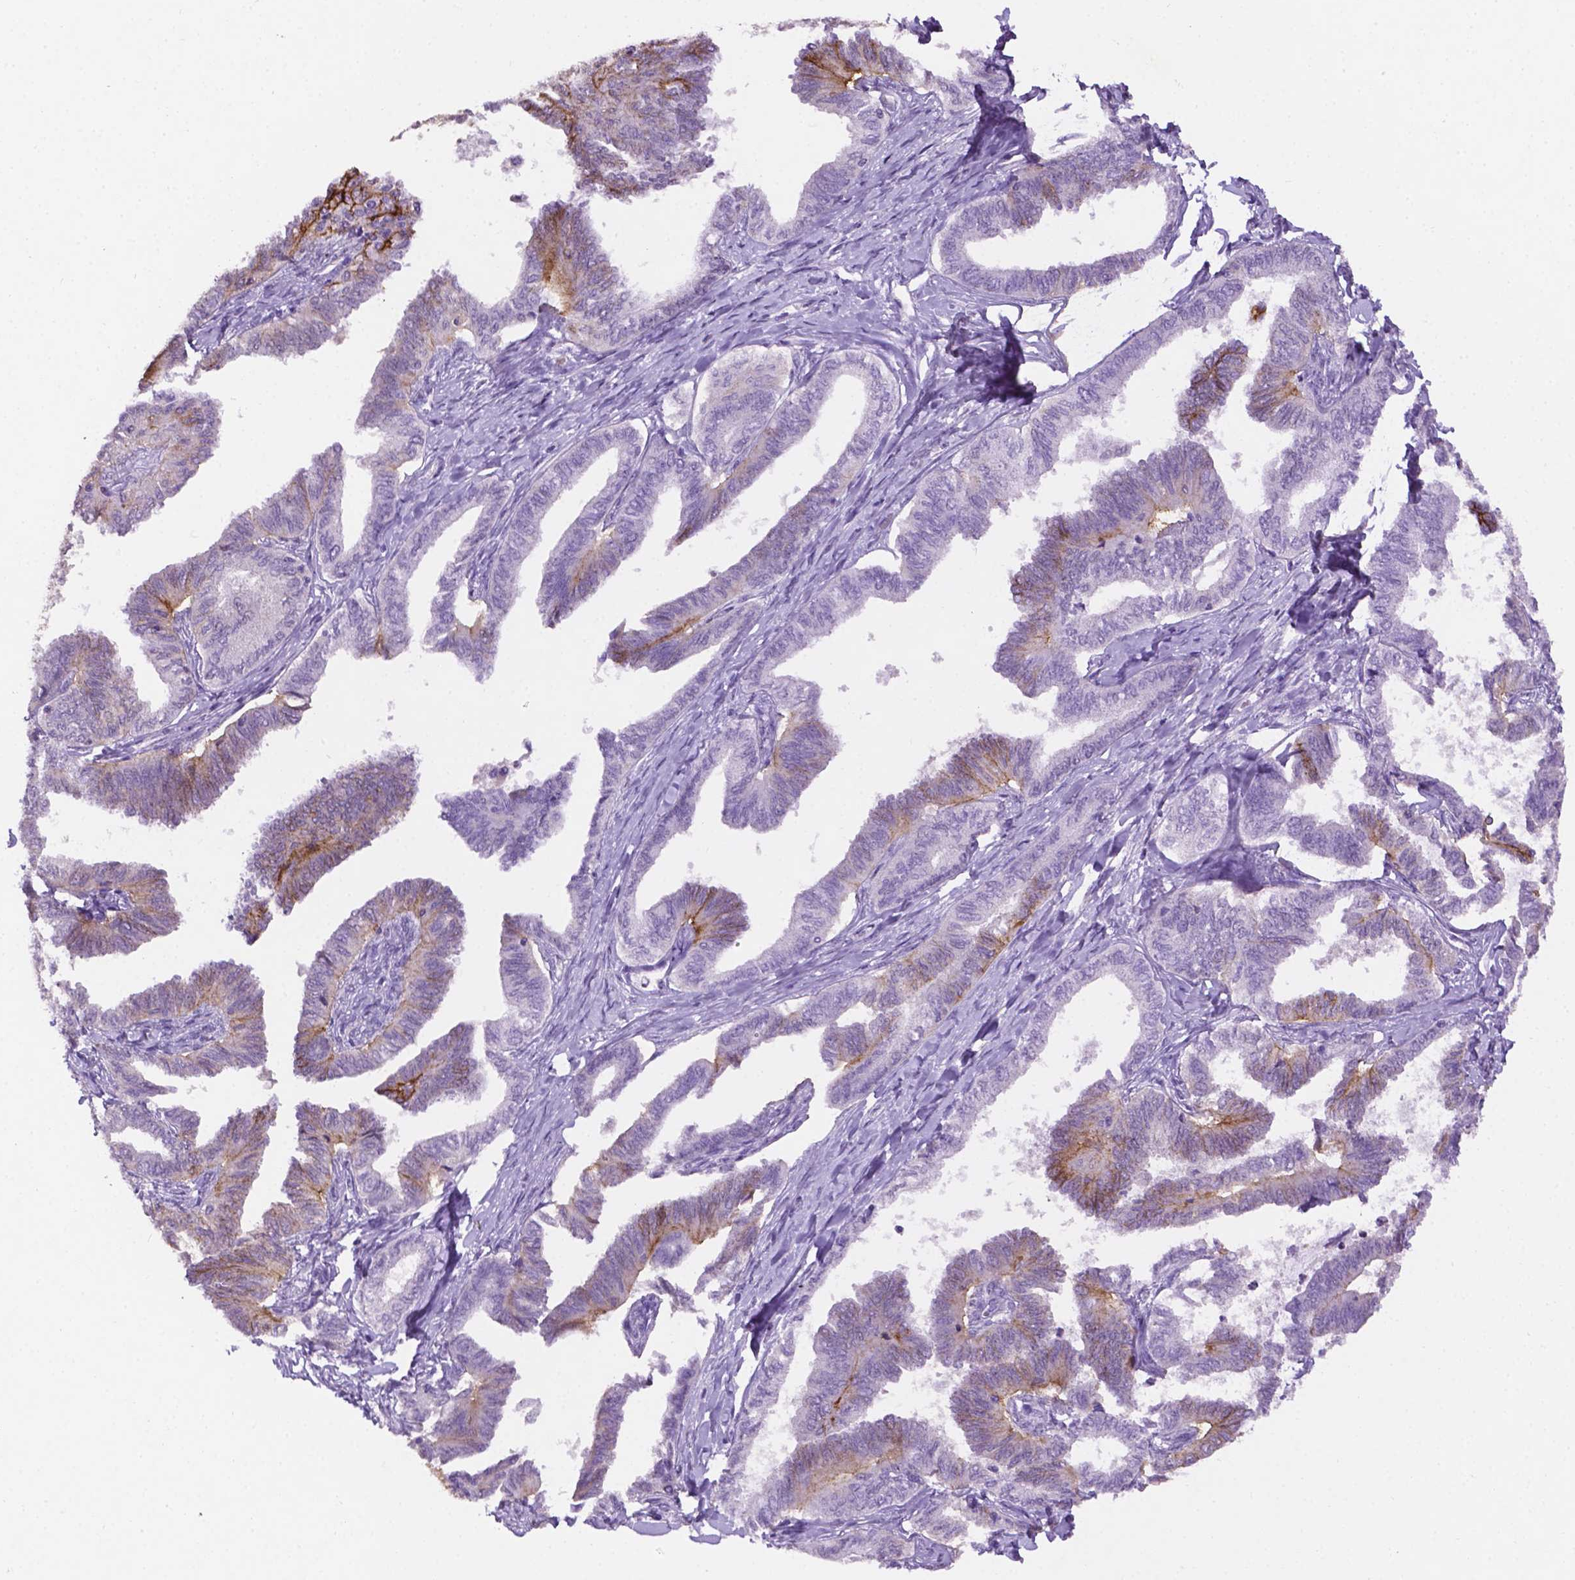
{"staining": {"intensity": "strong", "quantity": "<25%", "location": "cytoplasmic/membranous"}, "tissue": "ovarian cancer", "cell_type": "Tumor cells", "image_type": "cancer", "snomed": [{"axis": "morphology", "description": "Carcinoma, endometroid"}, {"axis": "topography", "description": "Ovary"}], "caption": "A photomicrograph of ovarian endometroid carcinoma stained for a protein reveals strong cytoplasmic/membranous brown staining in tumor cells. (DAB = brown stain, brightfield microscopy at high magnification).", "gene": "TACSTD2", "patient": {"sex": "female", "age": 70}}